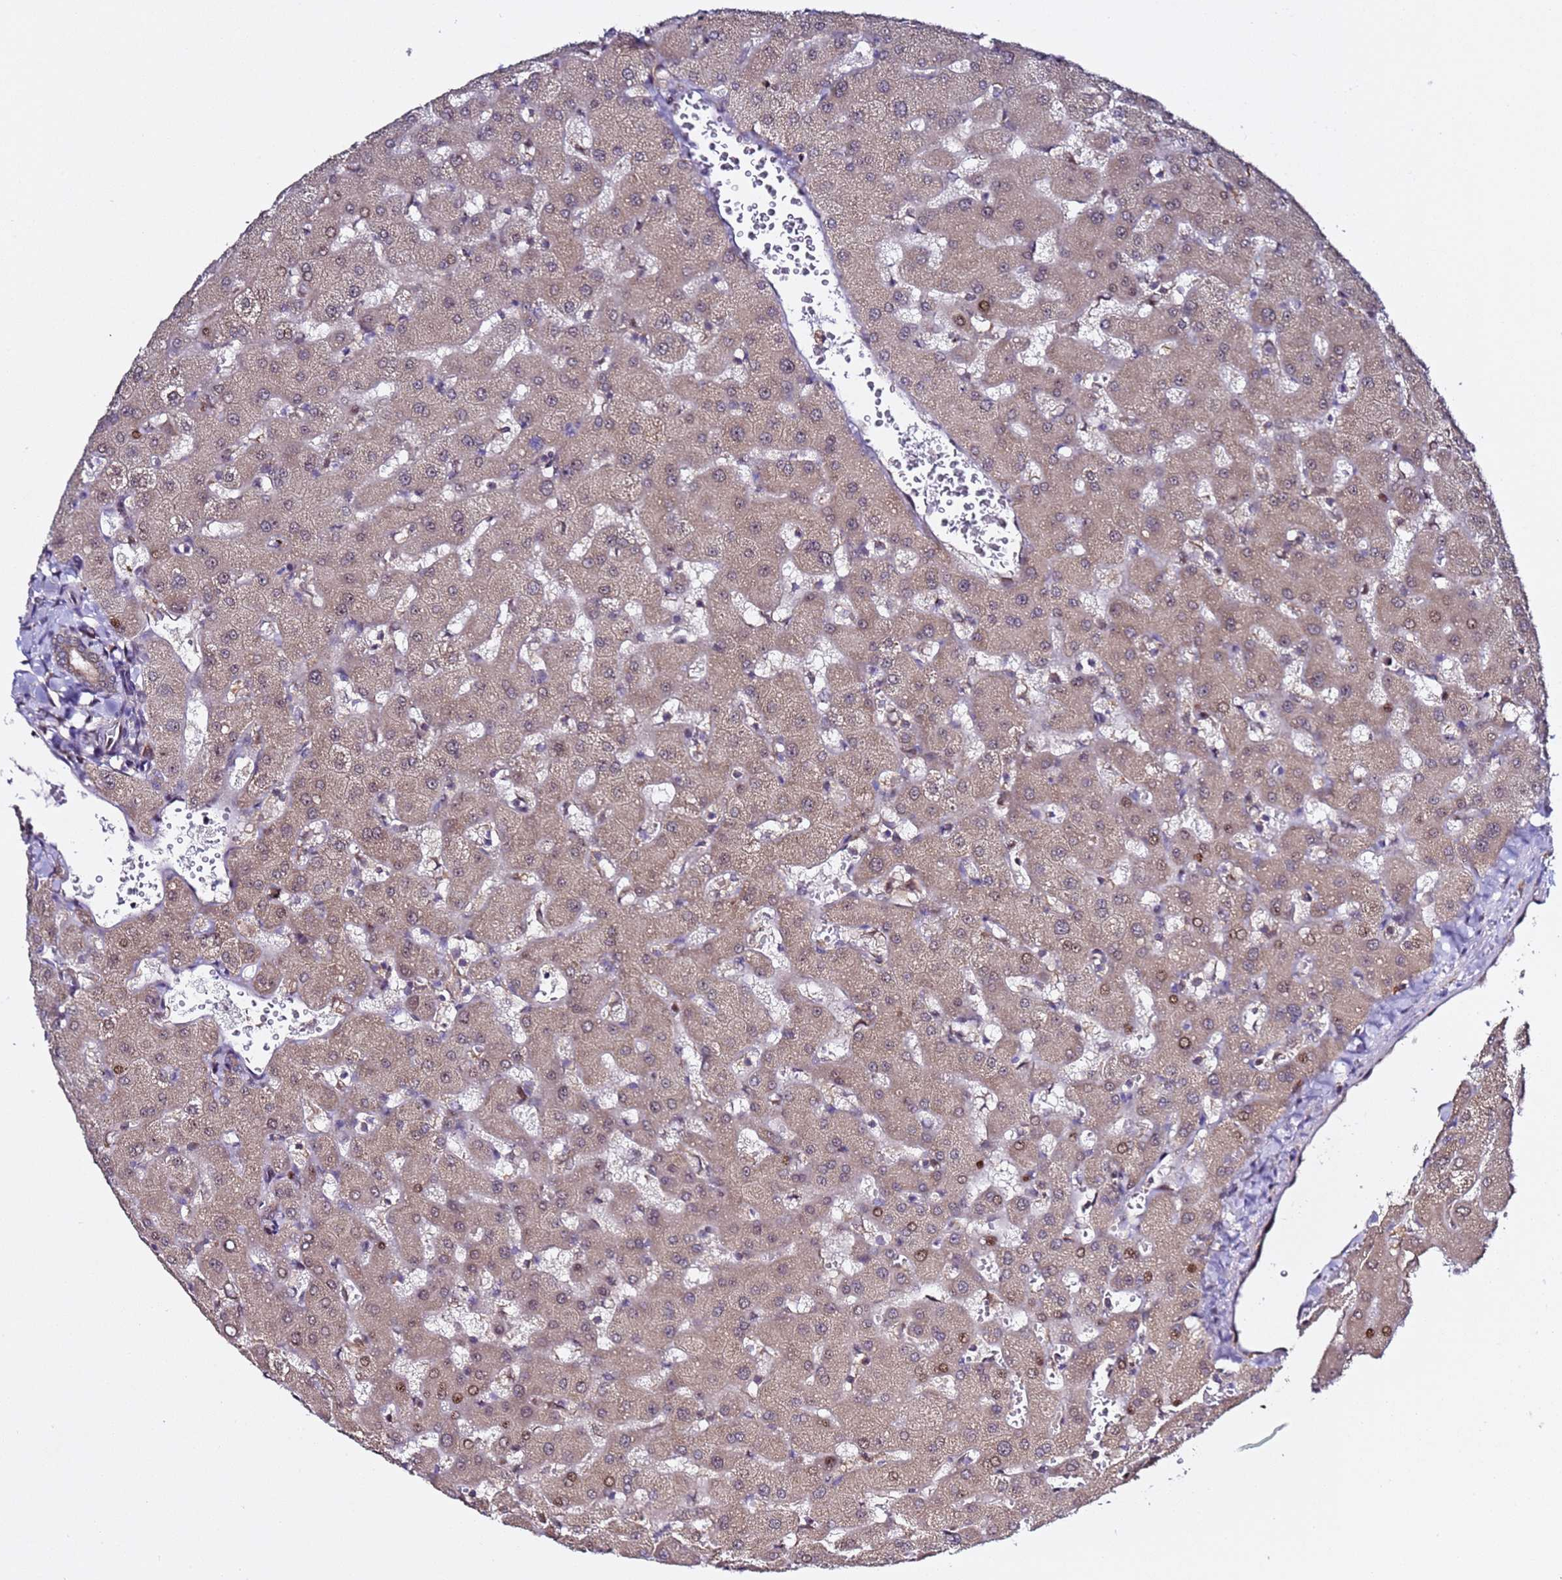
{"staining": {"intensity": "weak", "quantity": ">75%", "location": "cytoplasmic/membranous"}, "tissue": "liver", "cell_type": "Cholangiocytes", "image_type": "normal", "snomed": [{"axis": "morphology", "description": "Normal tissue, NOS"}, {"axis": "topography", "description": "Liver"}], "caption": "Immunohistochemical staining of unremarkable liver shows weak cytoplasmic/membranous protein staining in approximately >75% of cholangiocytes.", "gene": "ALG3", "patient": {"sex": "female", "age": 63}}